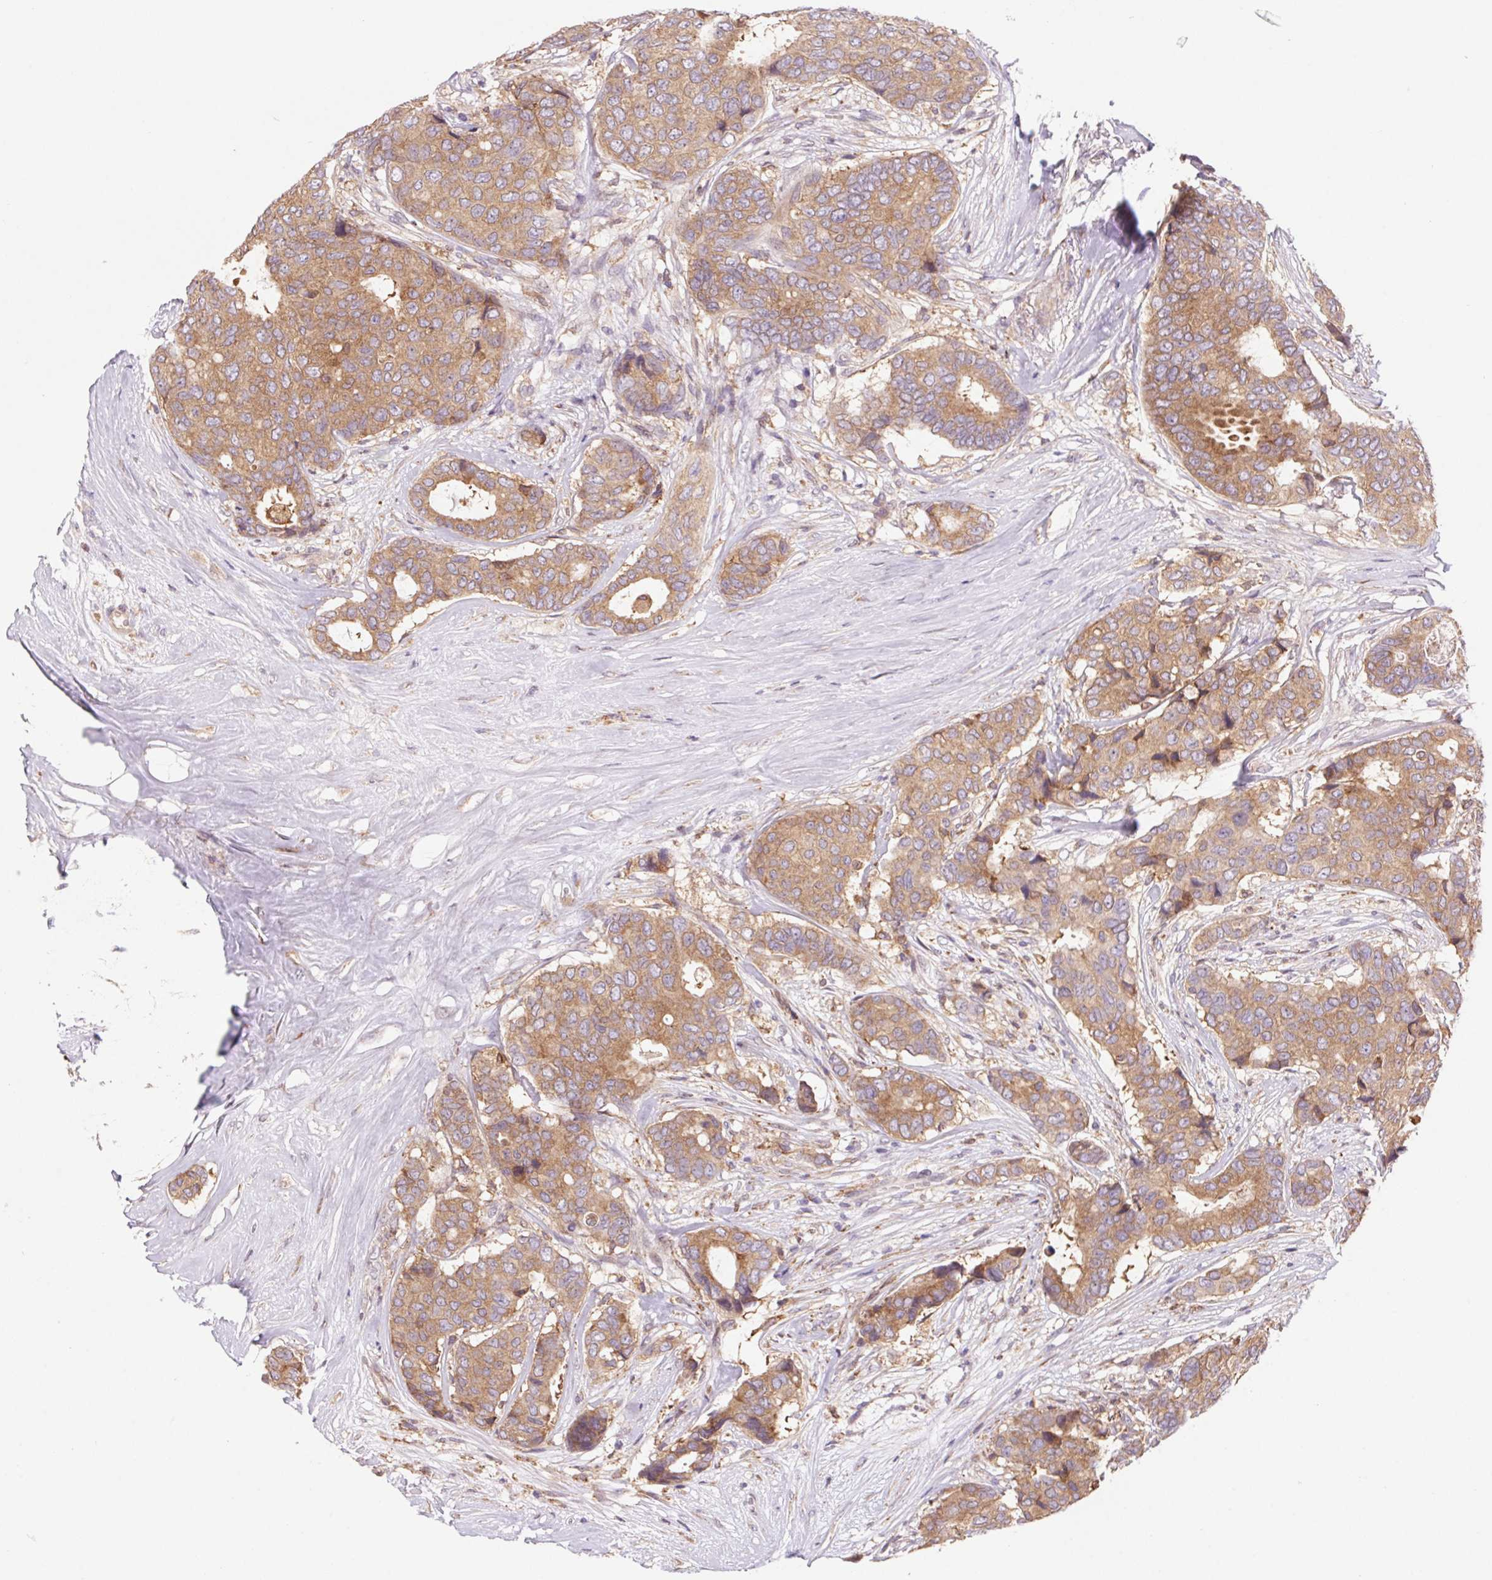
{"staining": {"intensity": "moderate", "quantity": ">75%", "location": "cytoplasmic/membranous"}, "tissue": "breast cancer", "cell_type": "Tumor cells", "image_type": "cancer", "snomed": [{"axis": "morphology", "description": "Duct carcinoma"}, {"axis": "topography", "description": "Breast"}], "caption": "This histopathology image shows breast infiltrating ductal carcinoma stained with immunohistochemistry to label a protein in brown. The cytoplasmic/membranous of tumor cells show moderate positivity for the protein. Nuclei are counter-stained blue.", "gene": "KLHL20", "patient": {"sex": "female", "age": 75}}